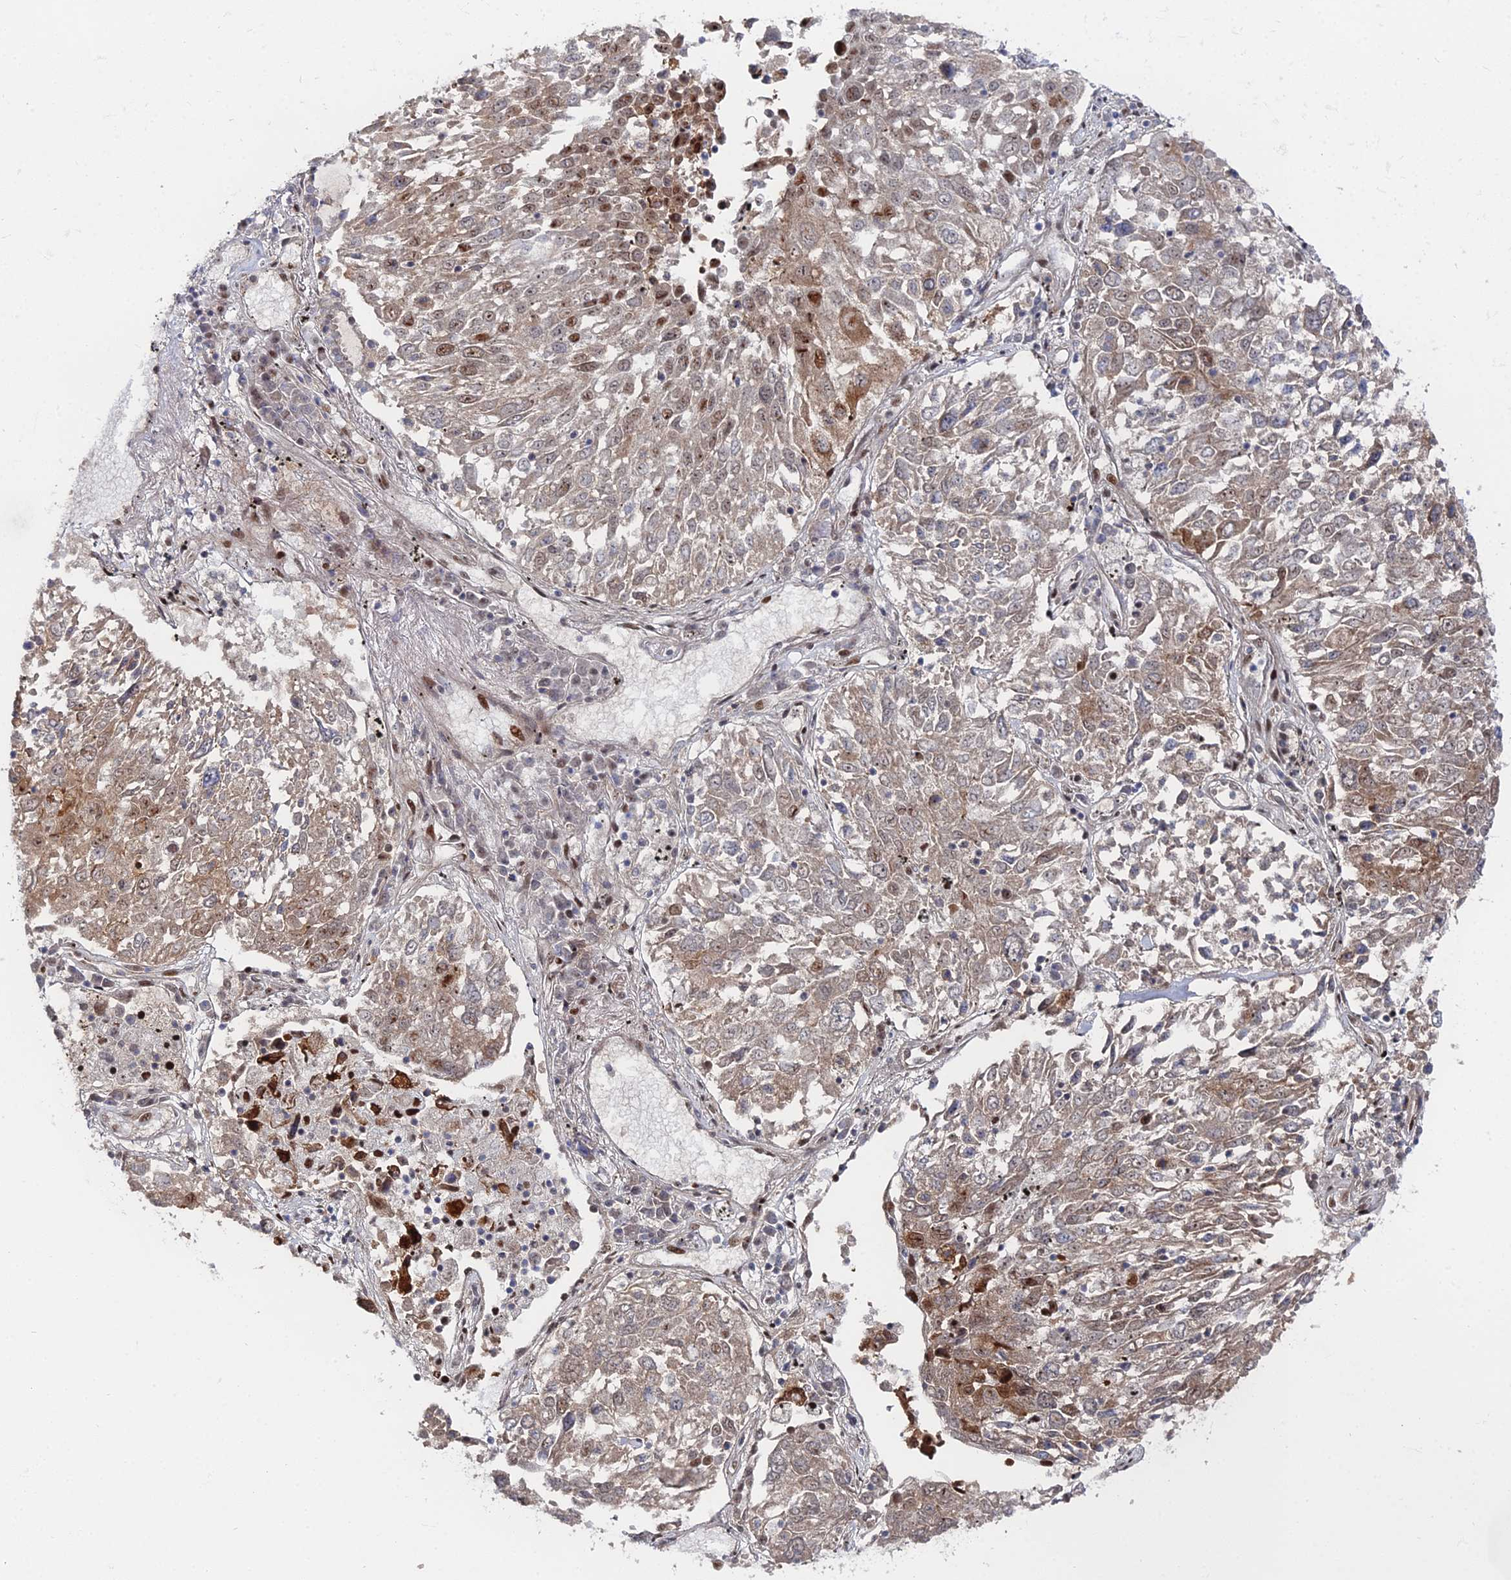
{"staining": {"intensity": "moderate", "quantity": "25%-75%", "location": "cytoplasmic/membranous,nuclear"}, "tissue": "lung cancer", "cell_type": "Tumor cells", "image_type": "cancer", "snomed": [{"axis": "morphology", "description": "Squamous cell carcinoma, NOS"}, {"axis": "topography", "description": "Lung"}], "caption": "Protein expression analysis of human lung cancer reveals moderate cytoplasmic/membranous and nuclear staining in approximately 25%-75% of tumor cells. (DAB = brown stain, brightfield microscopy at high magnification).", "gene": "GSC2", "patient": {"sex": "male", "age": 65}}